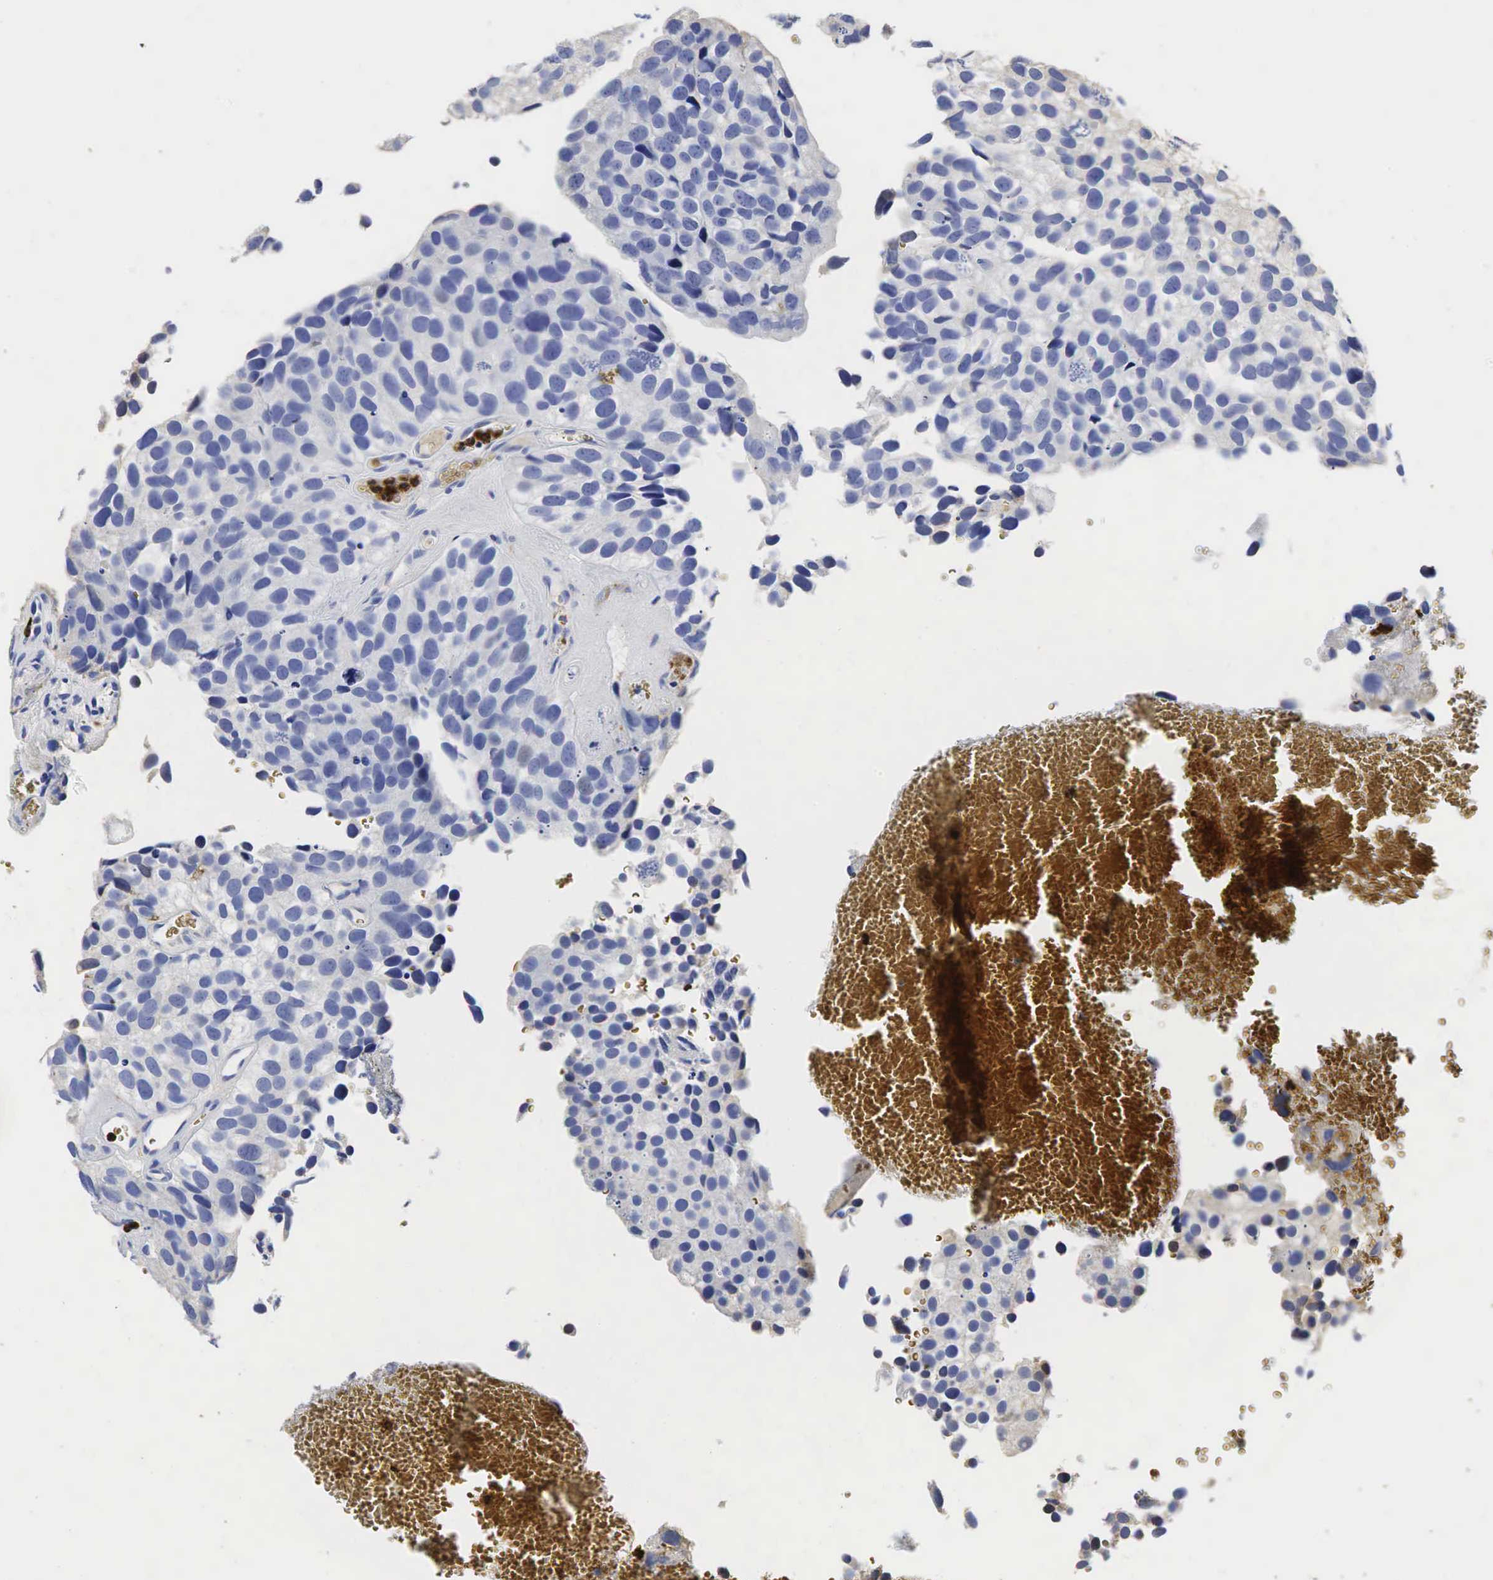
{"staining": {"intensity": "negative", "quantity": "none", "location": "none"}, "tissue": "urothelial cancer", "cell_type": "Tumor cells", "image_type": "cancer", "snomed": [{"axis": "morphology", "description": "Urothelial carcinoma, High grade"}, {"axis": "topography", "description": "Urinary bladder"}], "caption": "Immunohistochemistry of human urothelial cancer shows no staining in tumor cells.", "gene": "LYZ", "patient": {"sex": "male", "age": 72}}